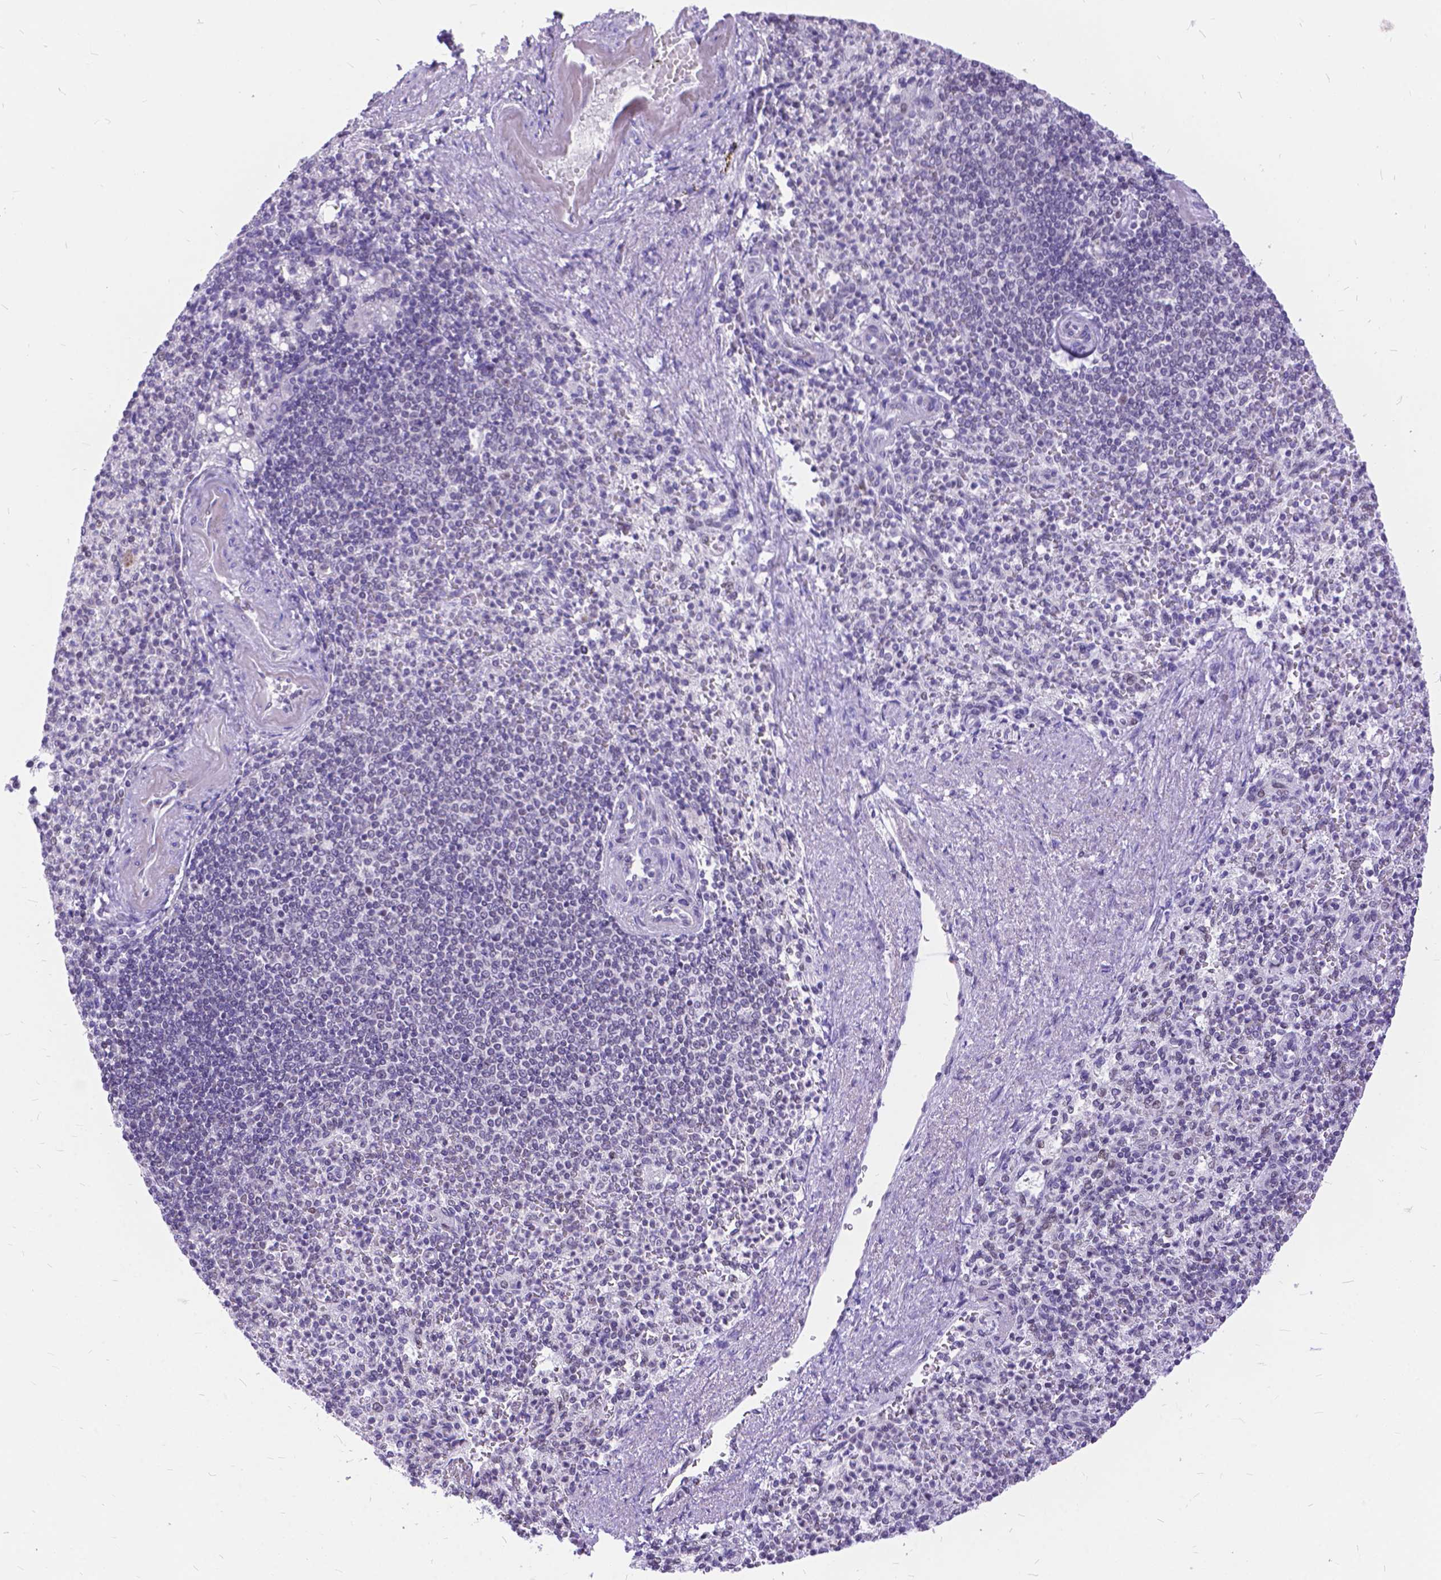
{"staining": {"intensity": "negative", "quantity": "none", "location": "none"}, "tissue": "spleen", "cell_type": "Cells in red pulp", "image_type": "normal", "snomed": [{"axis": "morphology", "description": "Normal tissue, NOS"}, {"axis": "topography", "description": "Spleen"}], "caption": "Immunohistochemistry of unremarkable spleen displays no staining in cells in red pulp. (DAB (3,3'-diaminobenzidine) immunohistochemistry (IHC), high magnification).", "gene": "FAM124B", "patient": {"sex": "female", "age": 74}}